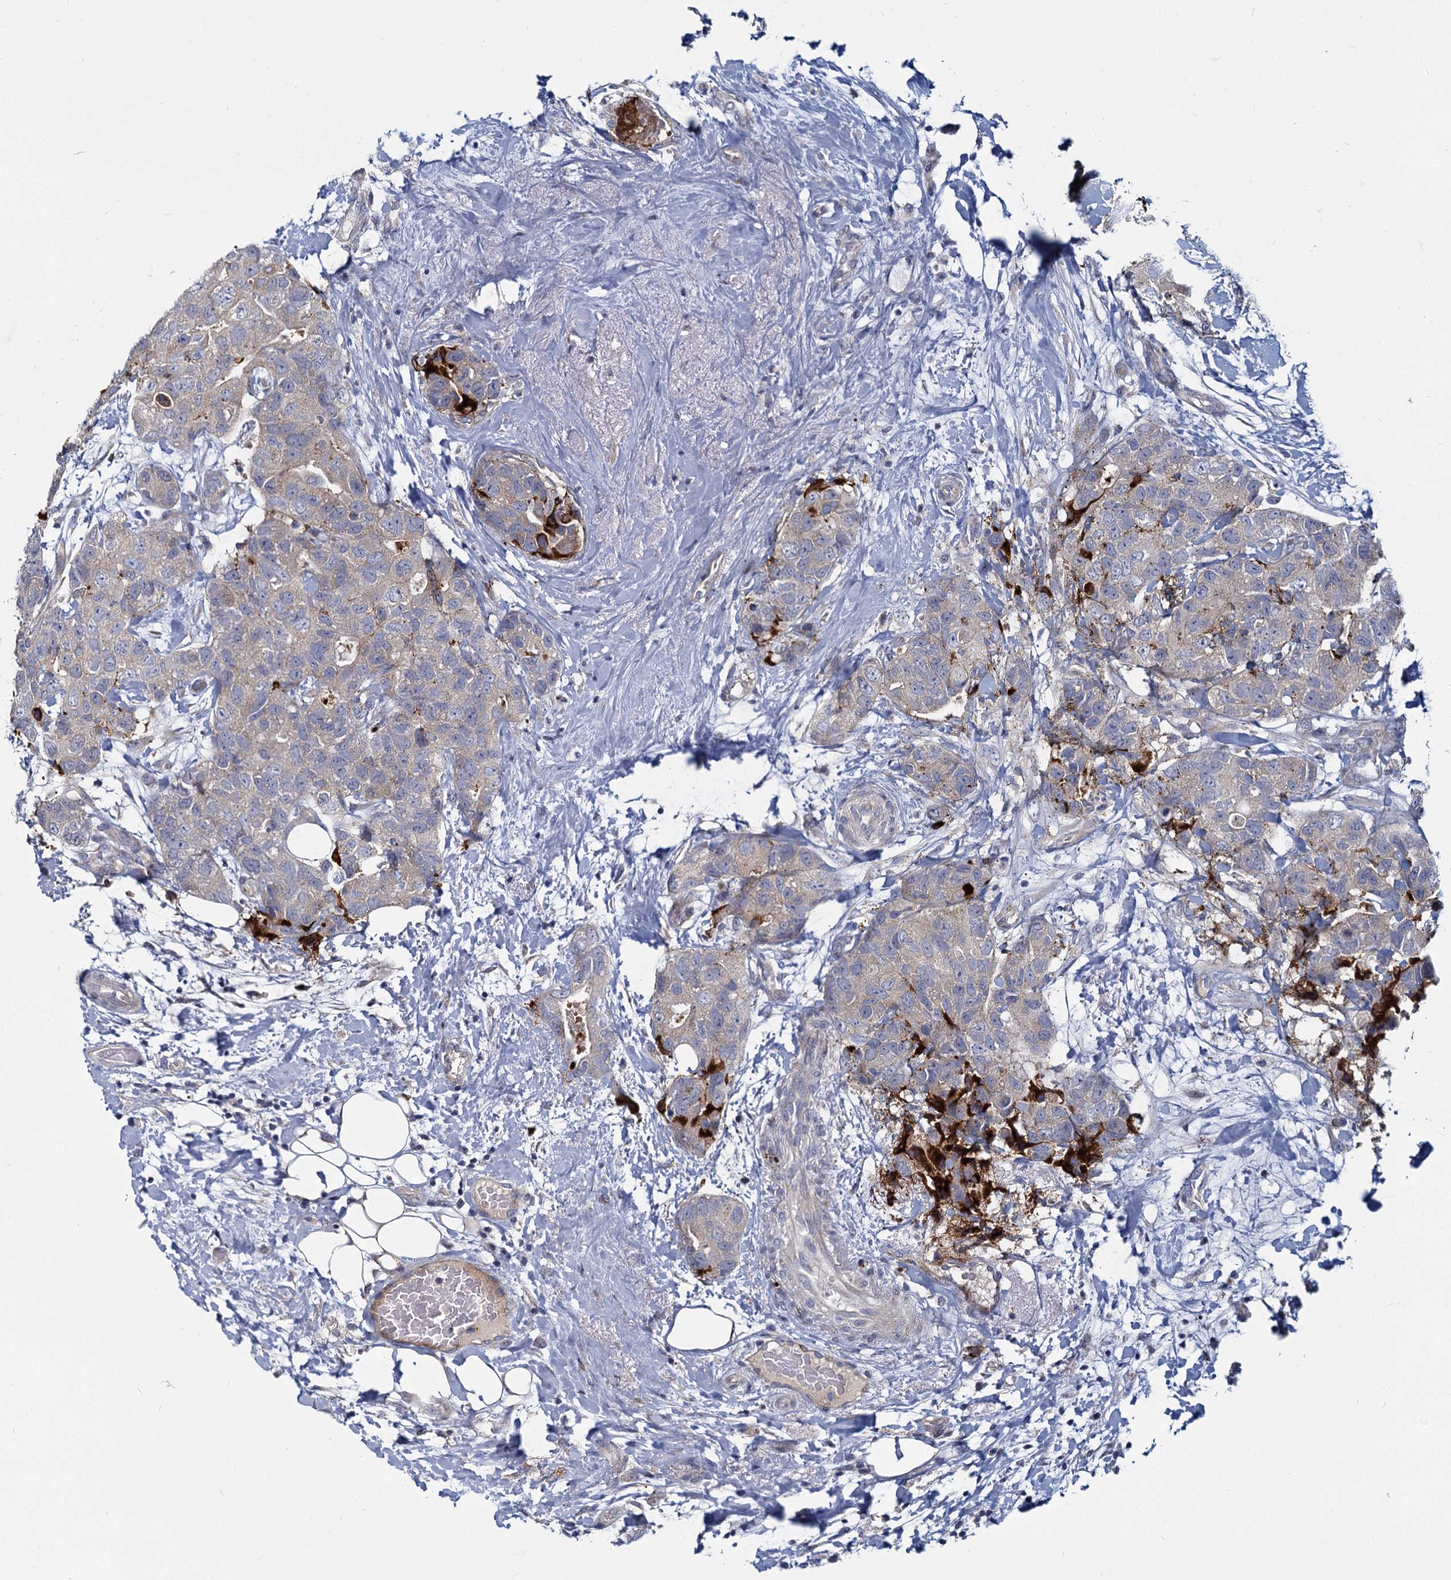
{"staining": {"intensity": "weak", "quantity": "<25%", "location": "cytoplasmic/membranous"}, "tissue": "breast cancer", "cell_type": "Tumor cells", "image_type": "cancer", "snomed": [{"axis": "morphology", "description": "Duct carcinoma"}, {"axis": "topography", "description": "Breast"}], "caption": "DAB (3,3'-diaminobenzidine) immunohistochemical staining of human breast cancer displays no significant staining in tumor cells. (Stains: DAB IHC with hematoxylin counter stain, Microscopy: brightfield microscopy at high magnification).", "gene": "DCUN1D2", "patient": {"sex": "female", "age": 62}}